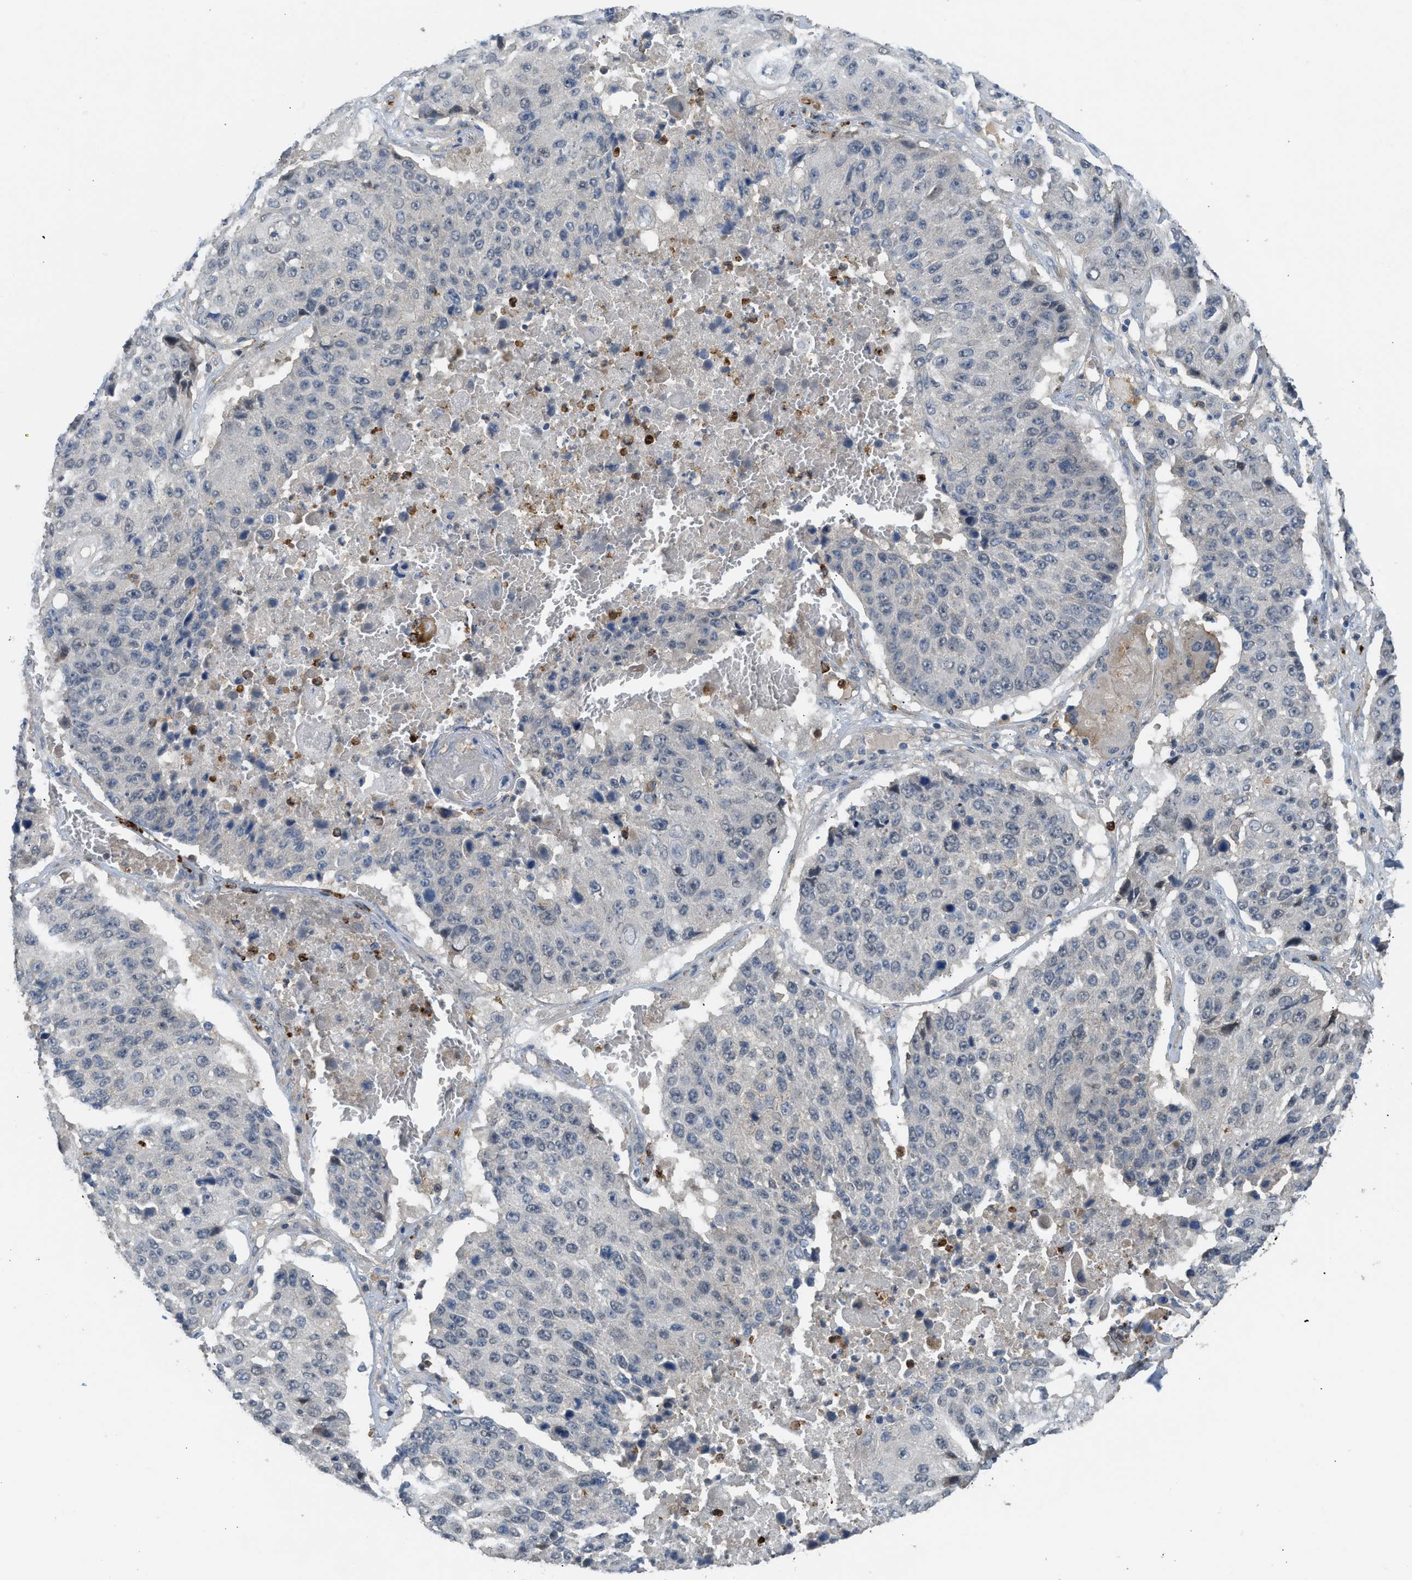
{"staining": {"intensity": "negative", "quantity": "none", "location": "none"}, "tissue": "lung cancer", "cell_type": "Tumor cells", "image_type": "cancer", "snomed": [{"axis": "morphology", "description": "Squamous cell carcinoma, NOS"}, {"axis": "topography", "description": "Lung"}], "caption": "DAB immunohistochemical staining of lung cancer (squamous cell carcinoma) demonstrates no significant staining in tumor cells.", "gene": "RHBDF2", "patient": {"sex": "male", "age": 61}}